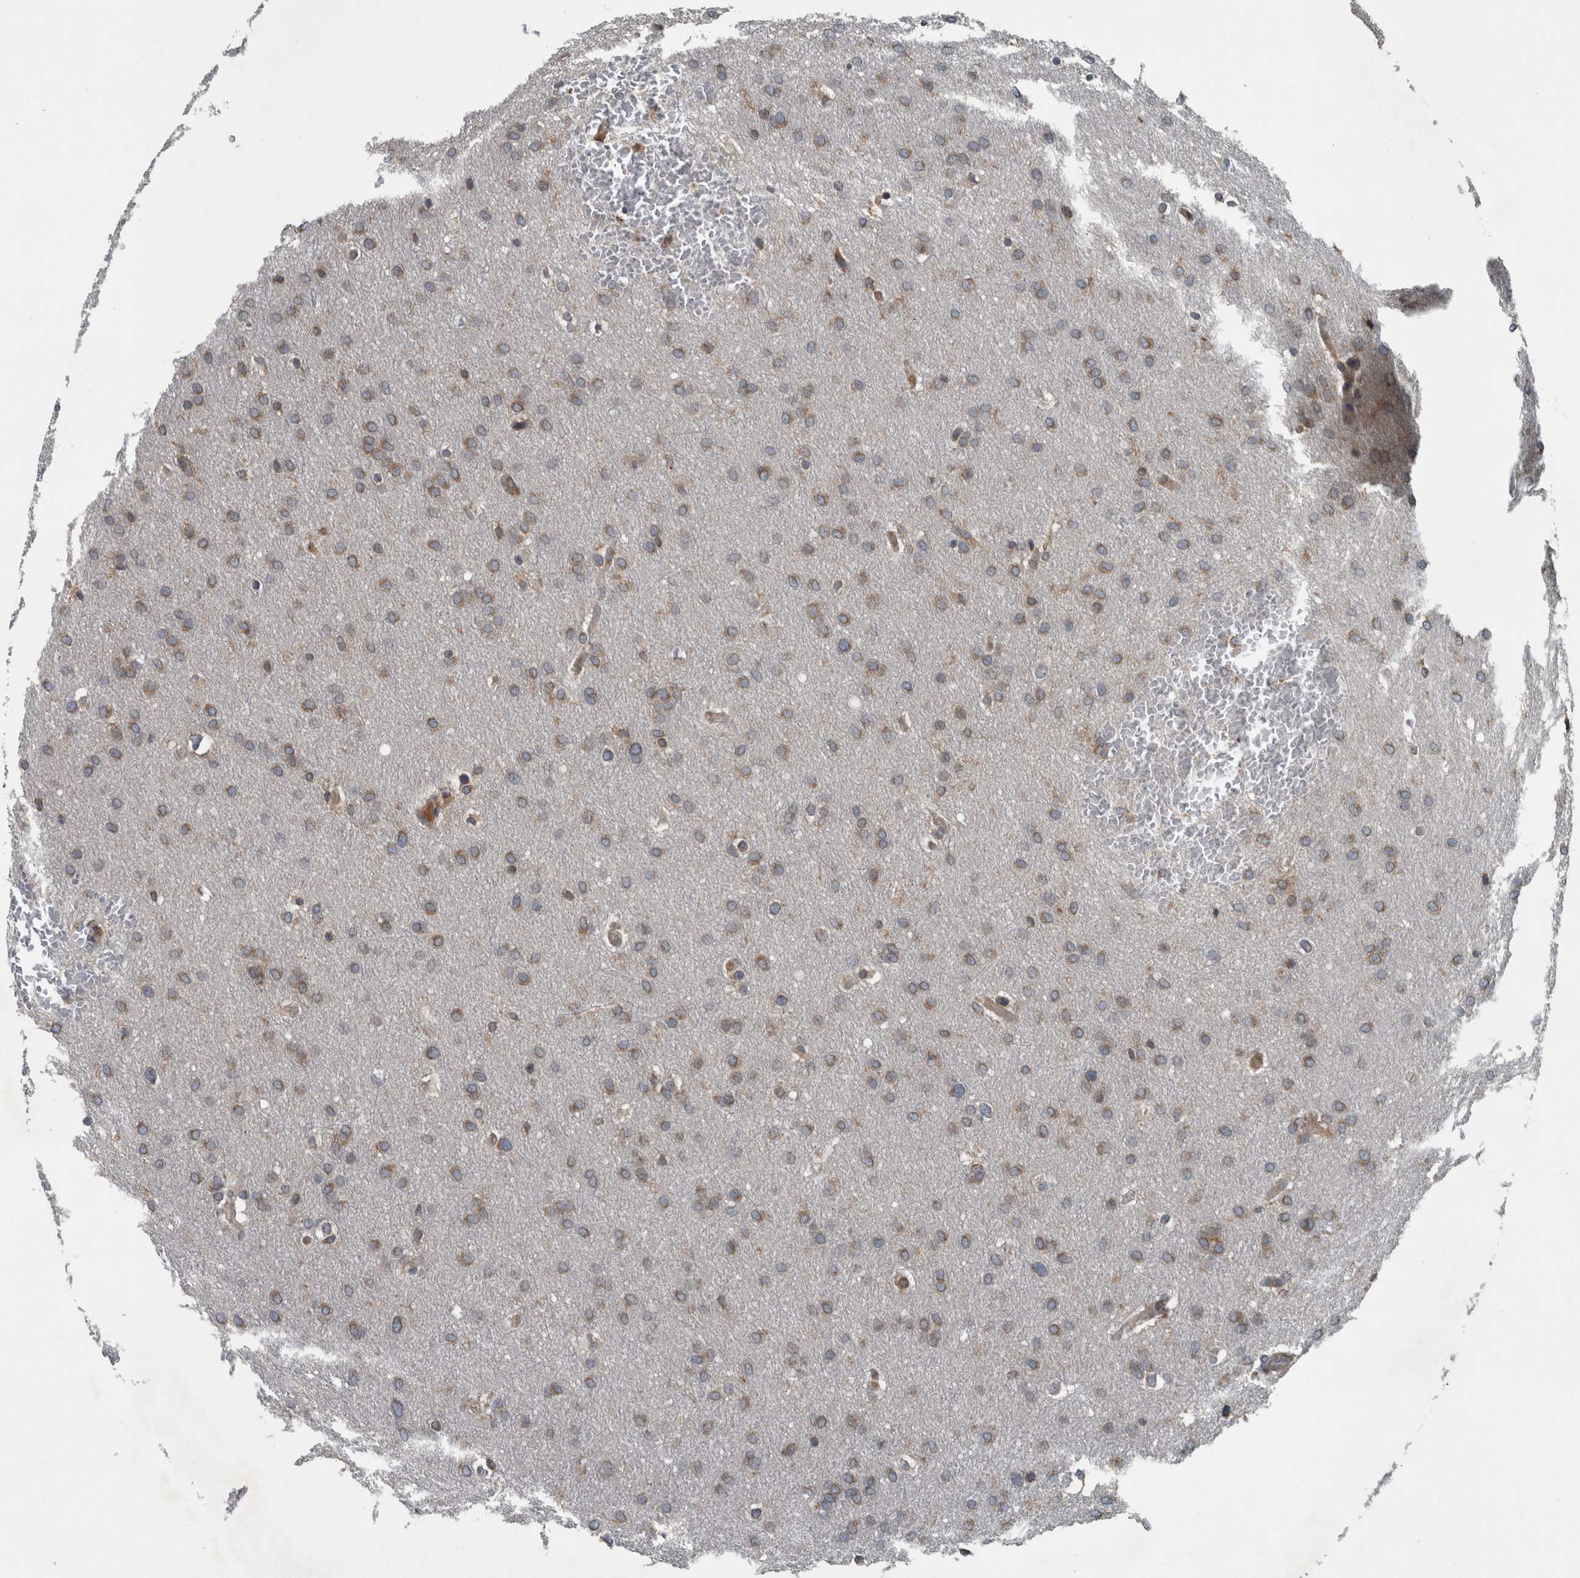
{"staining": {"intensity": "weak", "quantity": ">75%", "location": "cytoplasmic/membranous"}, "tissue": "glioma", "cell_type": "Tumor cells", "image_type": "cancer", "snomed": [{"axis": "morphology", "description": "Glioma, malignant, Low grade"}, {"axis": "topography", "description": "Brain"}], "caption": "Immunohistochemical staining of human malignant low-grade glioma exhibits weak cytoplasmic/membranous protein positivity in approximately >75% of tumor cells.", "gene": "EXOC8", "patient": {"sex": "female", "age": 37}}